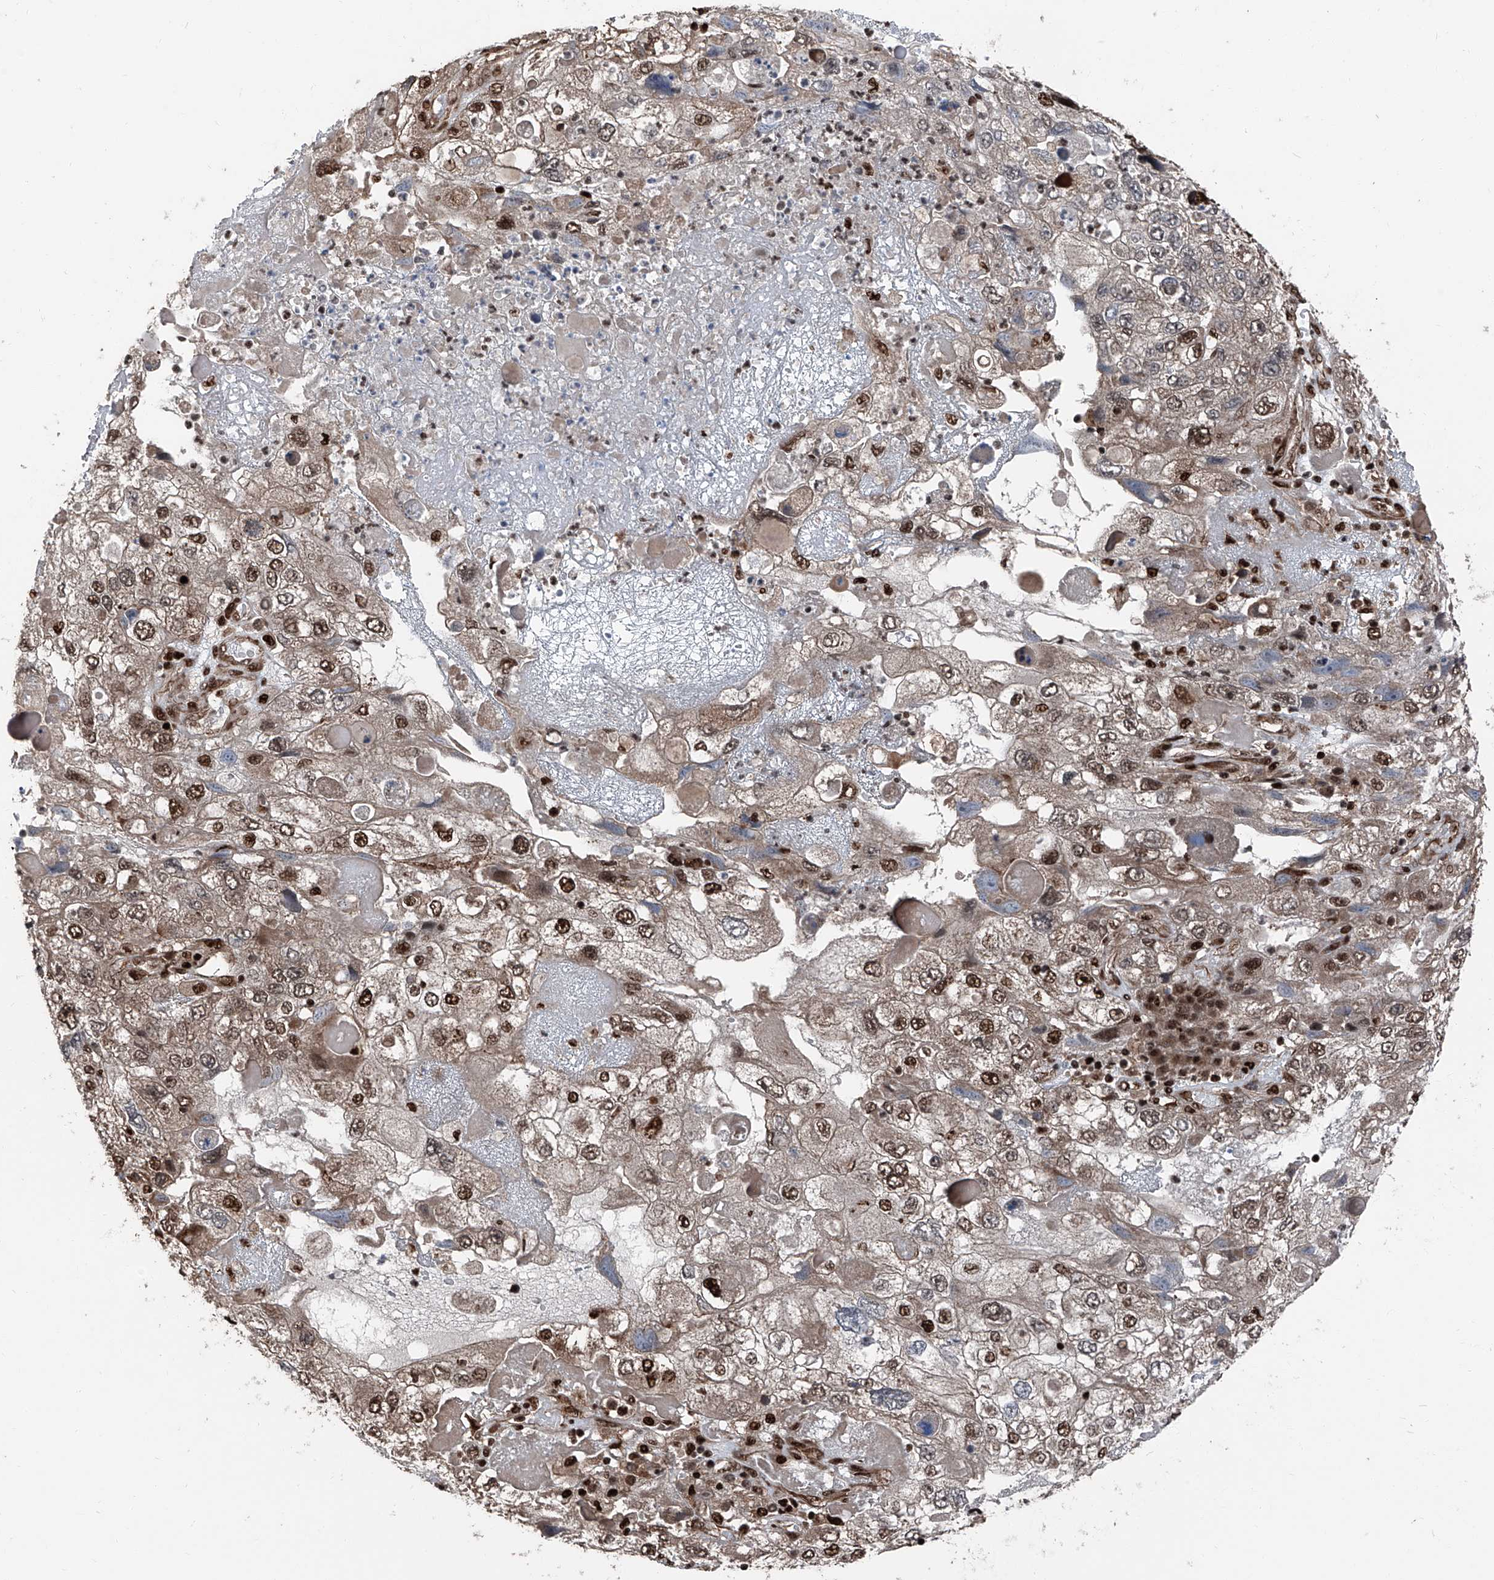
{"staining": {"intensity": "moderate", "quantity": ">75%", "location": "nuclear"}, "tissue": "endometrial cancer", "cell_type": "Tumor cells", "image_type": "cancer", "snomed": [{"axis": "morphology", "description": "Adenocarcinoma, NOS"}, {"axis": "topography", "description": "Endometrium"}], "caption": "Brown immunohistochemical staining in human endometrial adenocarcinoma shows moderate nuclear expression in about >75% of tumor cells. (brown staining indicates protein expression, while blue staining denotes nuclei).", "gene": "FKBP5", "patient": {"sex": "female", "age": 49}}